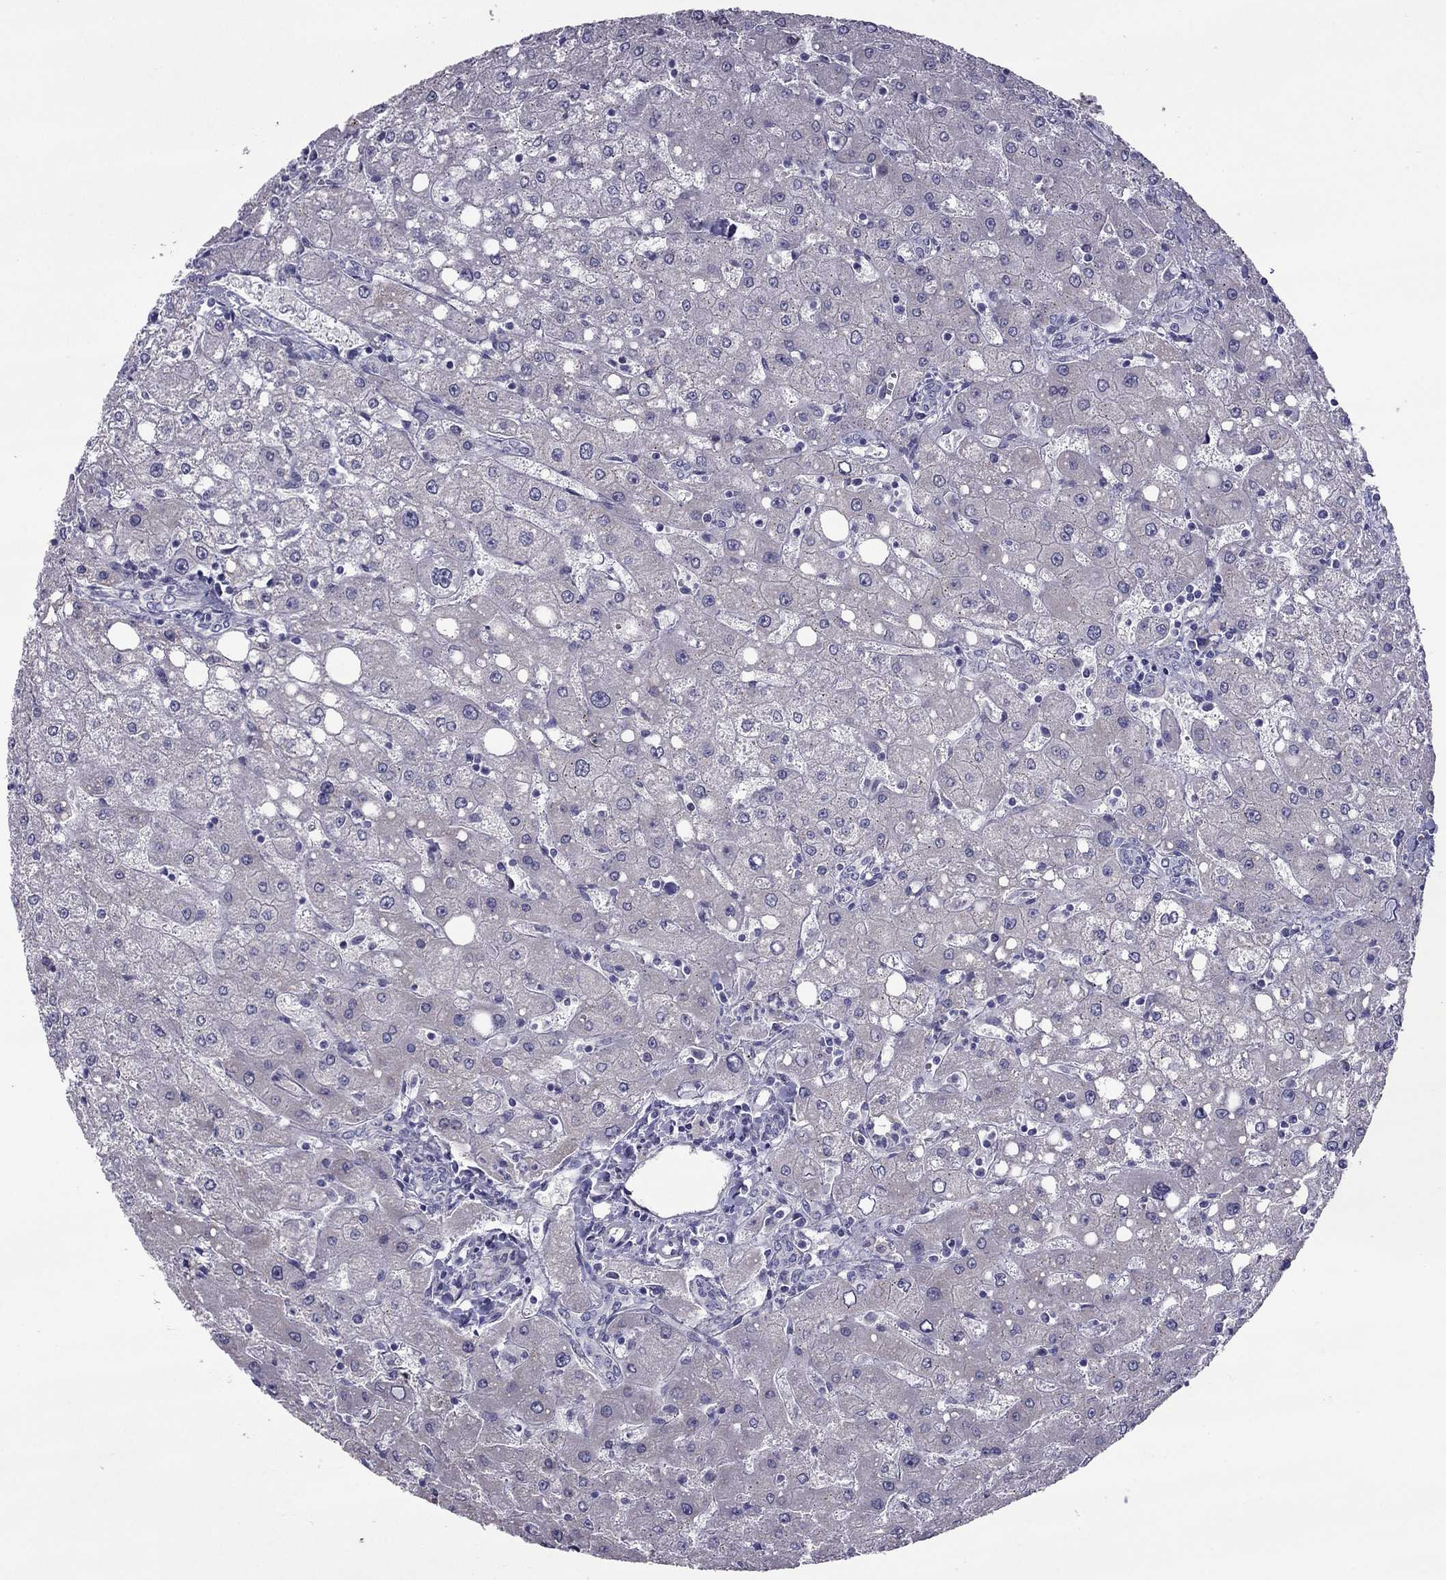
{"staining": {"intensity": "negative", "quantity": "none", "location": "none"}, "tissue": "liver", "cell_type": "Cholangiocytes", "image_type": "normal", "snomed": [{"axis": "morphology", "description": "Normal tissue, NOS"}, {"axis": "topography", "description": "Liver"}], "caption": "High power microscopy histopathology image of an immunohistochemistry (IHC) micrograph of unremarkable liver, revealing no significant positivity in cholangiocytes.", "gene": "MYBPH", "patient": {"sex": "female", "age": 53}}